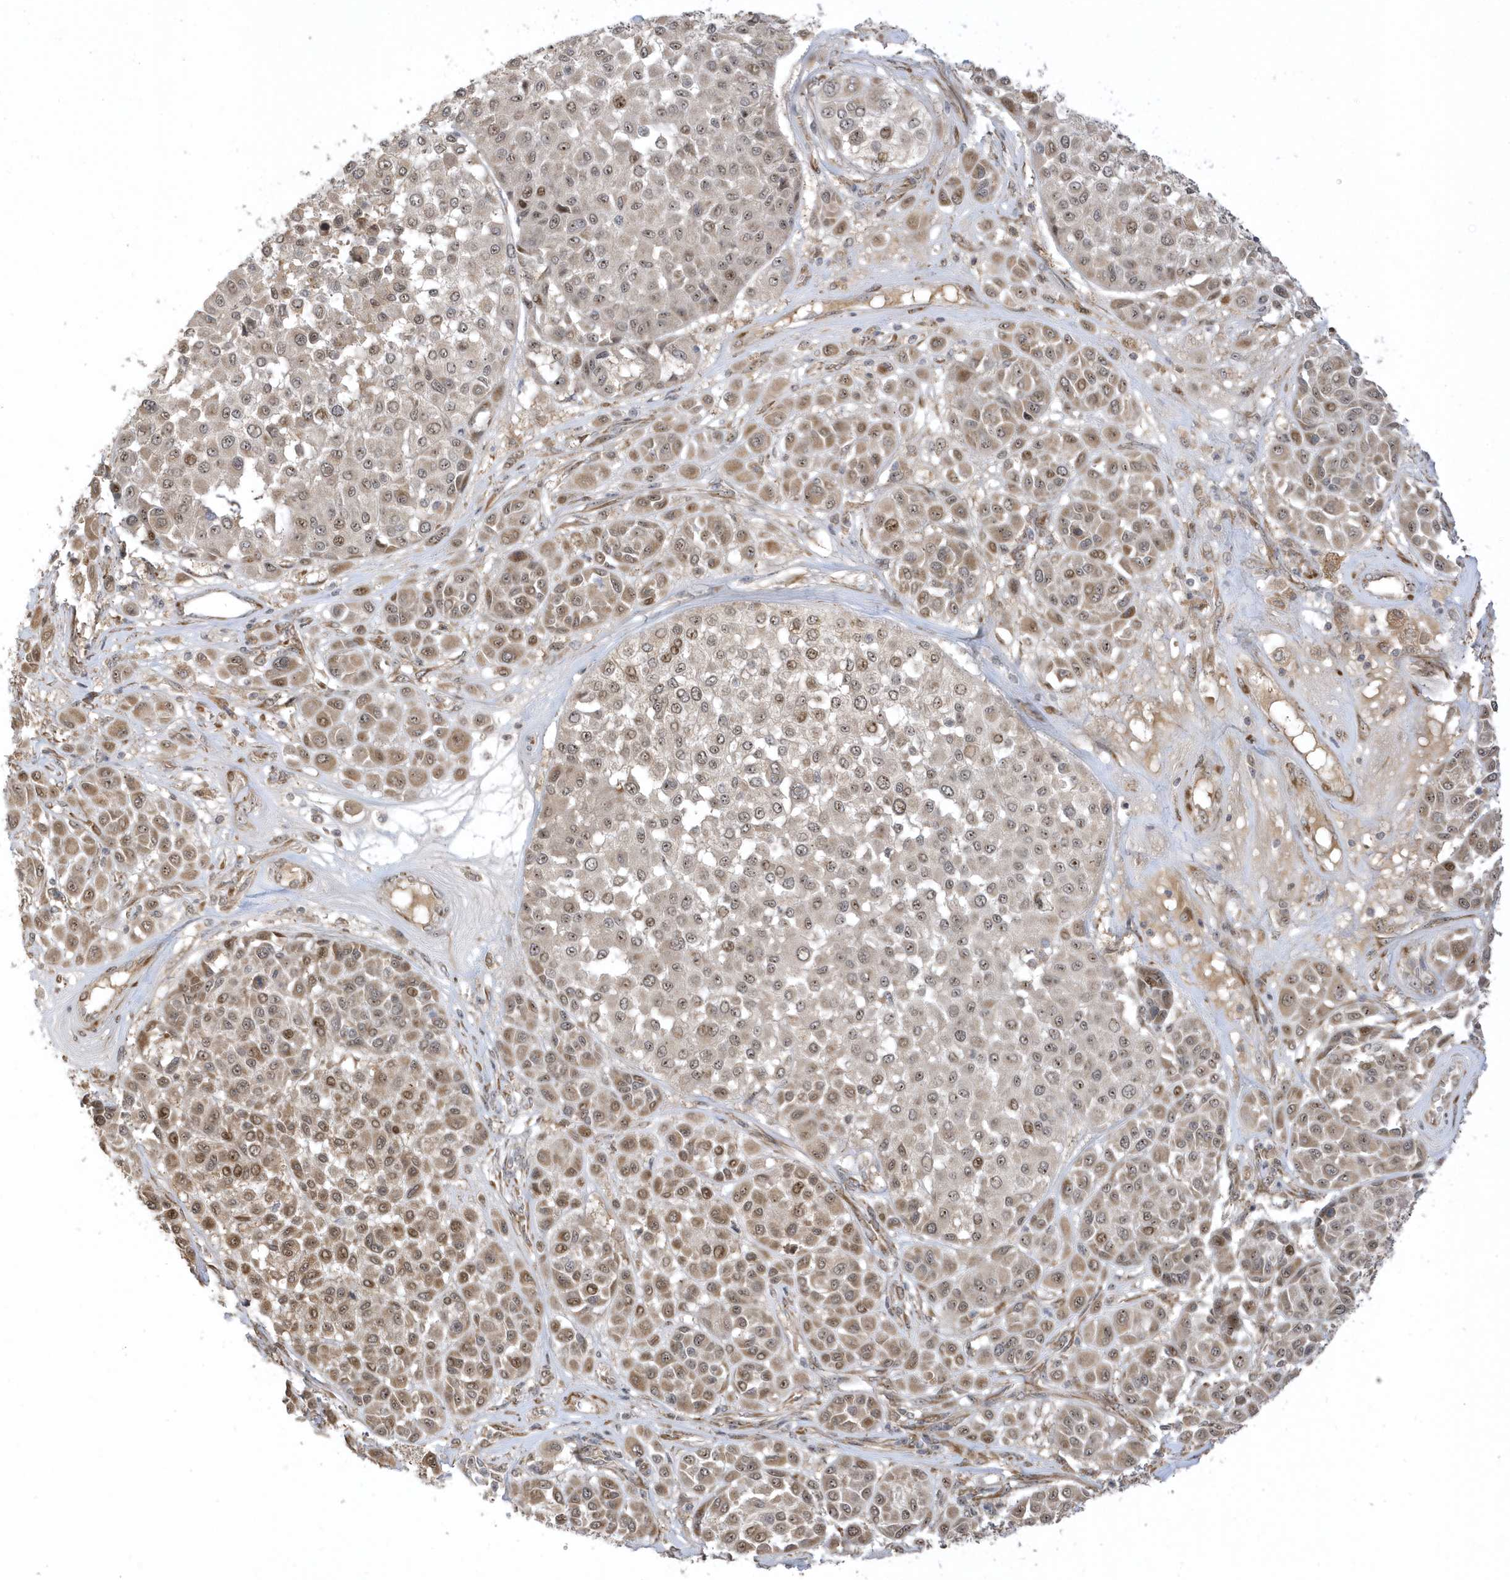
{"staining": {"intensity": "moderate", "quantity": "25%-75%", "location": "cytoplasmic/membranous"}, "tissue": "melanoma", "cell_type": "Tumor cells", "image_type": "cancer", "snomed": [{"axis": "morphology", "description": "Malignant melanoma, Metastatic site"}, {"axis": "topography", "description": "Soft tissue"}], "caption": "This micrograph displays immunohistochemistry (IHC) staining of melanoma, with medium moderate cytoplasmic/membranous expression in about 25%-75% of tumor cells.", "gene": "ECM2", "patient": {"sex": "male", "age": 41}}